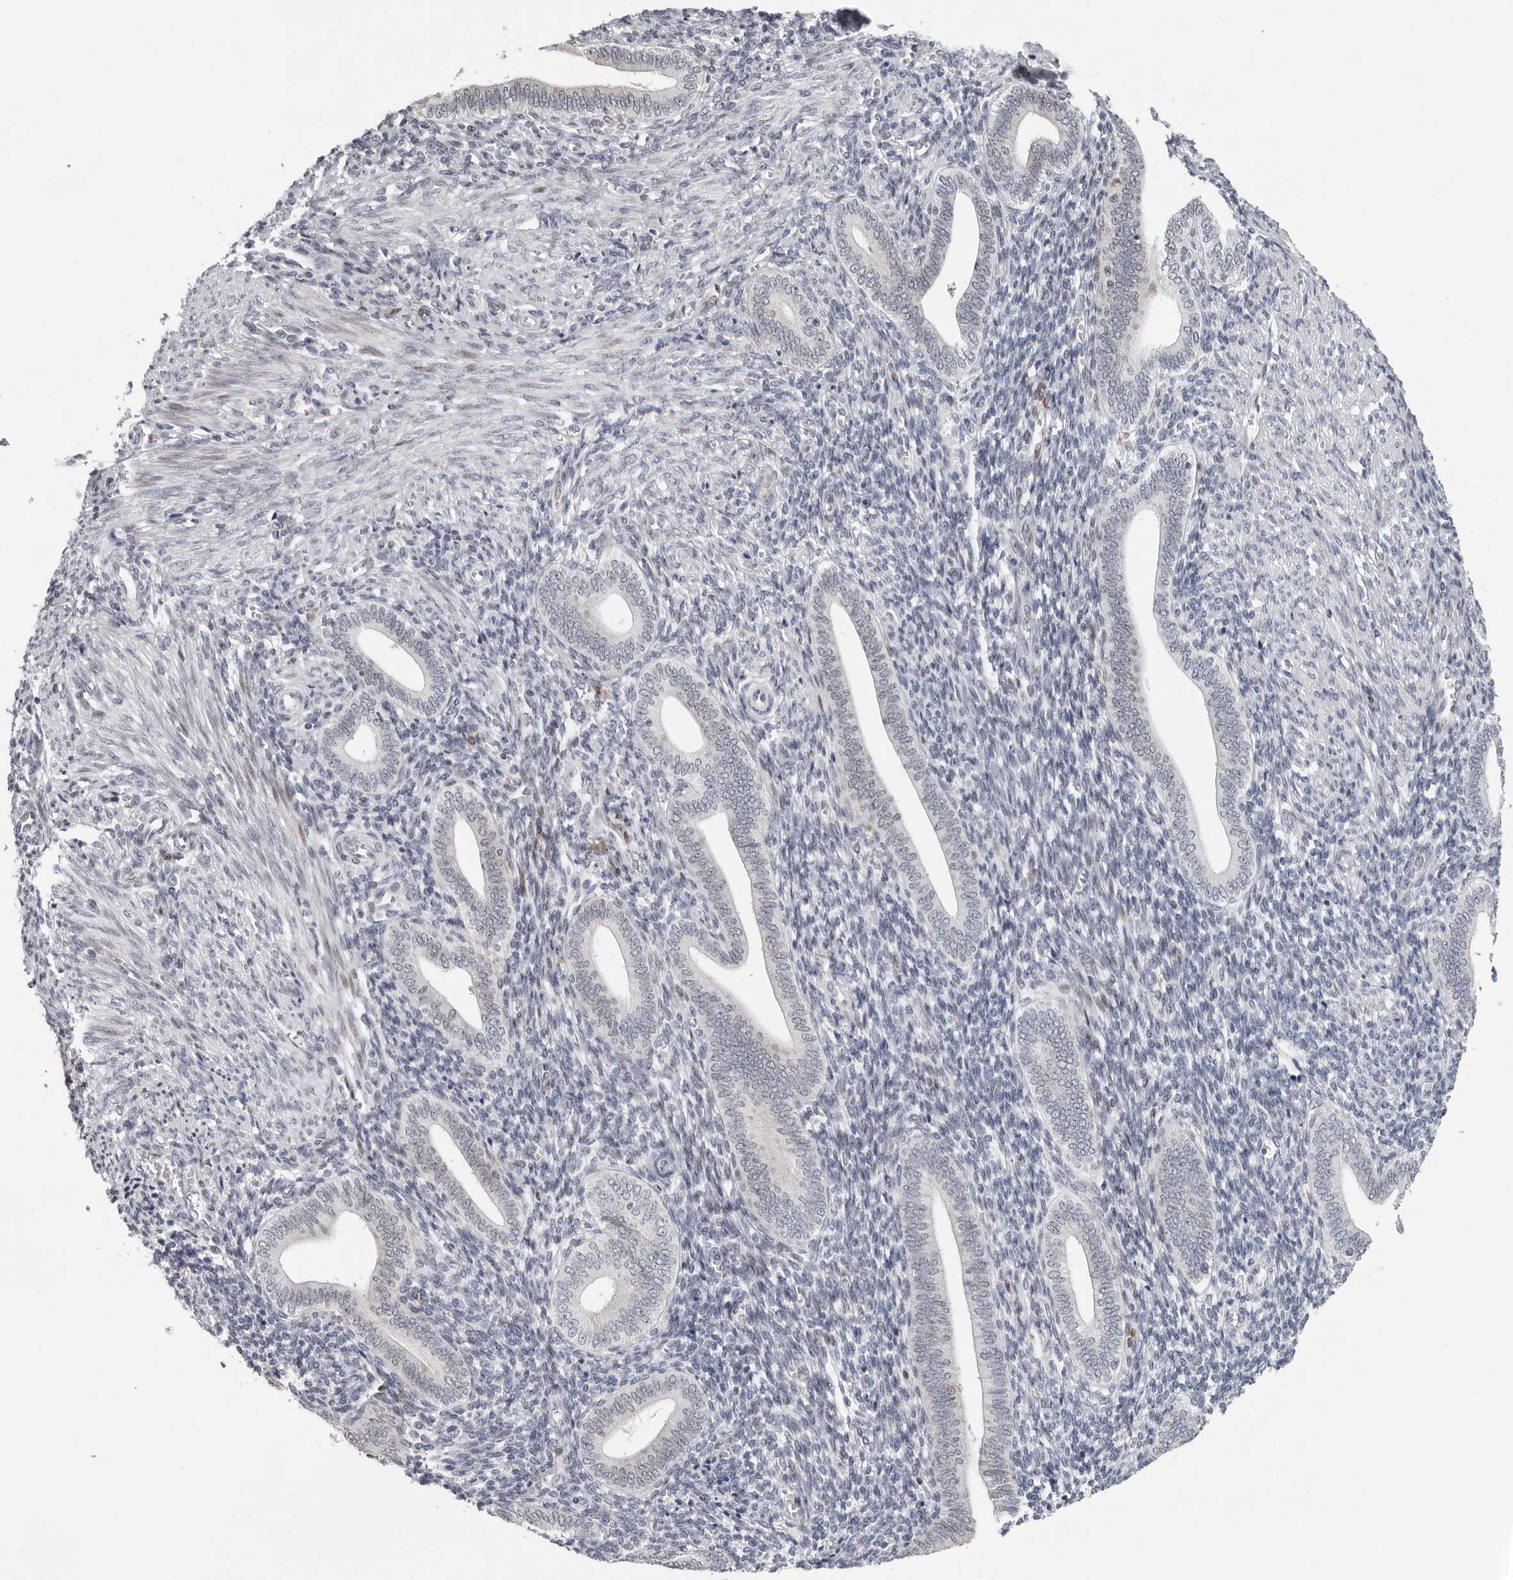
{"staining": {"intensity": "negative", "quantity": "none", "location": "none"}, "tissue": "endometrium", "cell_type": "Cells in endometrial stroma", "image_type": "normal", "snomed": [{"axis": "morphology", "description": "Normal tissue, NOS"}, {"axis": "topography", "description": "Uterus"}, {"axis": "topography", "description": "Endometrium"}], "caption": "Image shows no significant protein positivity in cells in endometrial stroma of normal endometrium.", "gene": "PIP4K2C", "patient": {"sex": "female", "age": 33}}